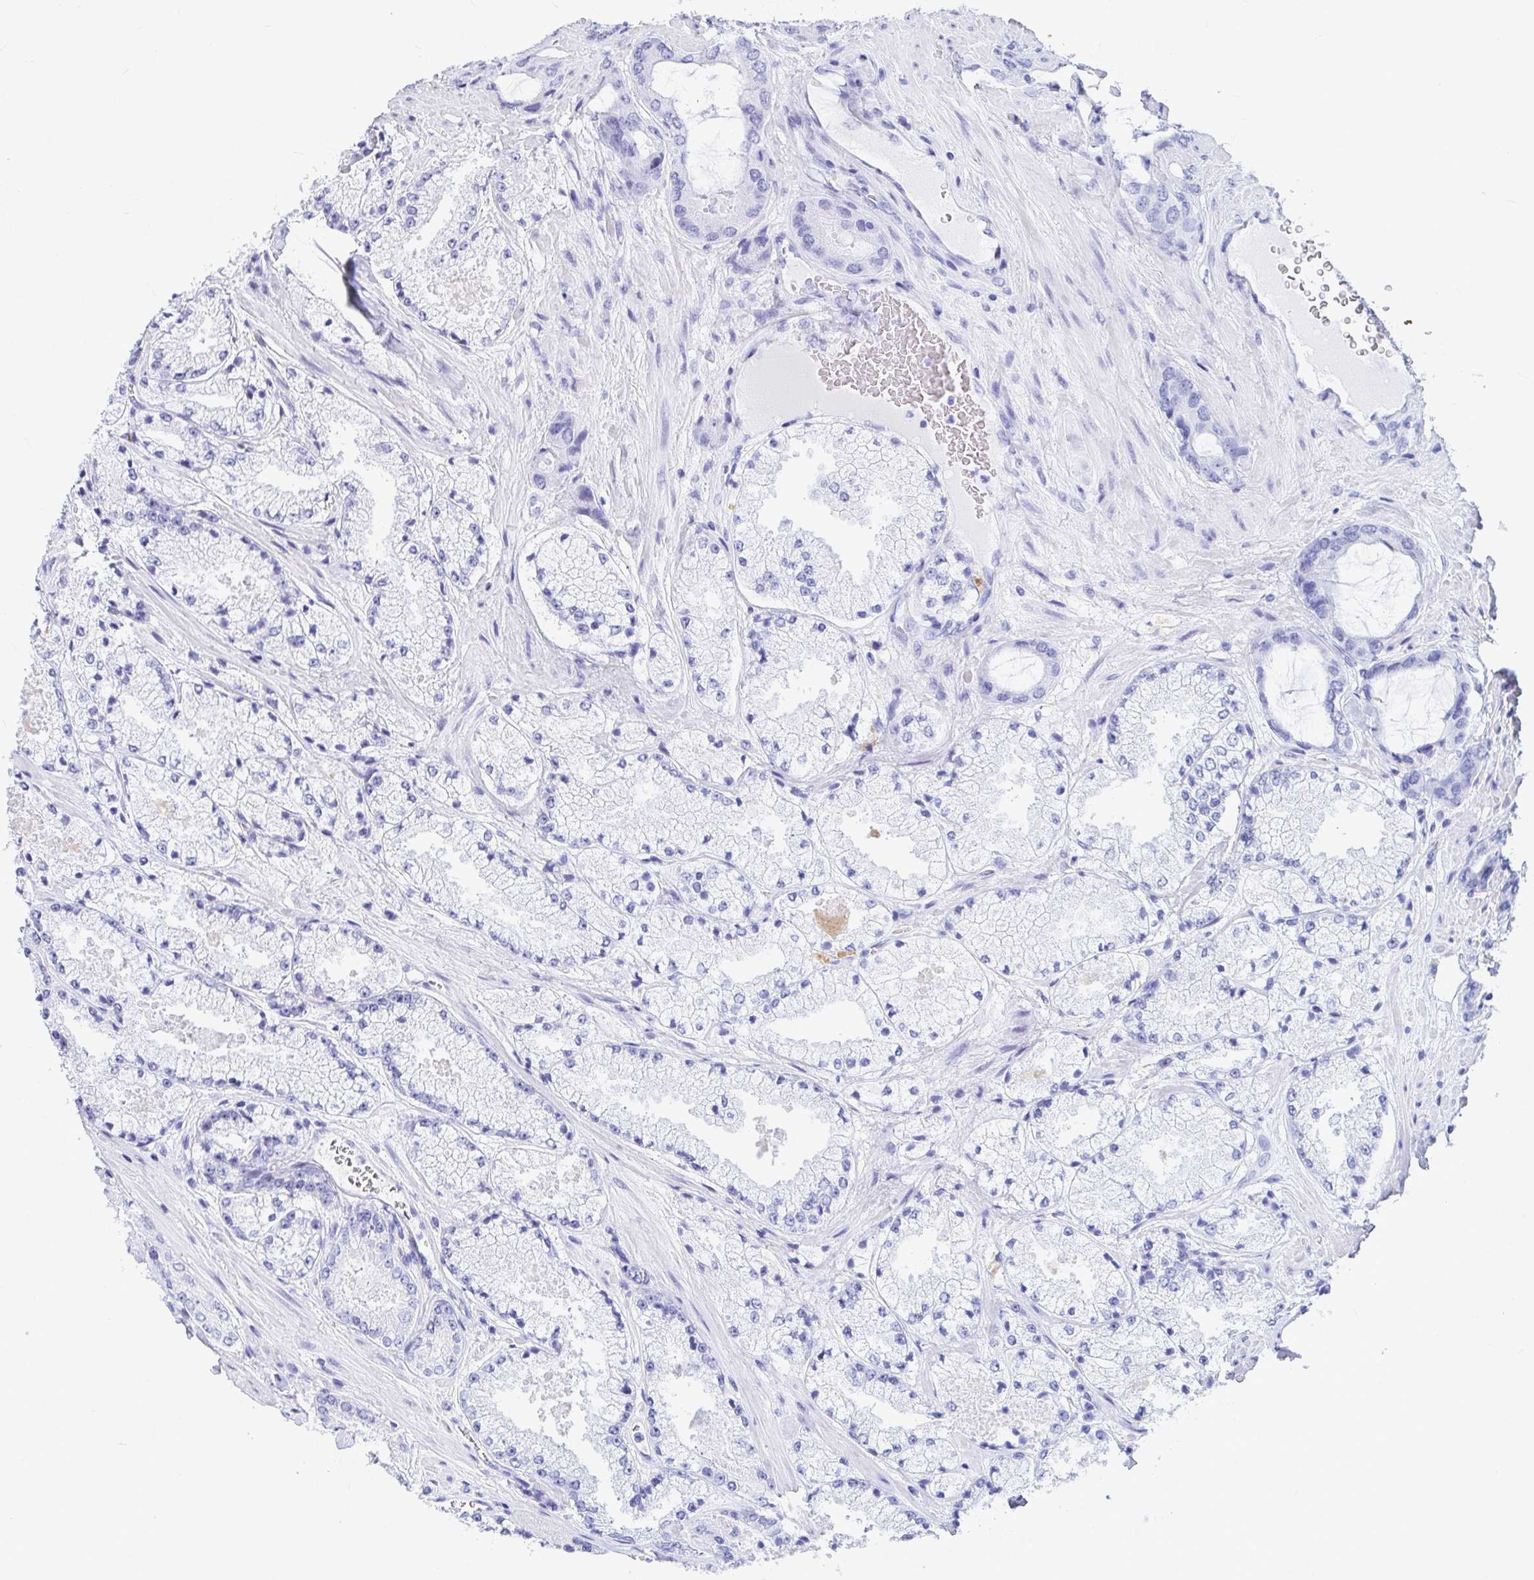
{"staining": {"intensity": "negative", "quantity": "none", "location": "none"}, "tissue": "prostate cancer", "cell_type": "Tumor cells", "image_type": "cancer", "snomed": [{"axis": "morphology", "description": "Adenocarcinoma, High grade"}, {"axis": "topography", "description": "Prostate"}], "caption": "Micrograph shows no protein expression in tumor cells of prostate cancer tissue. (Stains: DAB IHC with hematoxylin counter stain, Microscopy: brightfield microscopy at high magnification).", "gene": "OR5J2", "patient": {"sex": "male", "age": 63}}